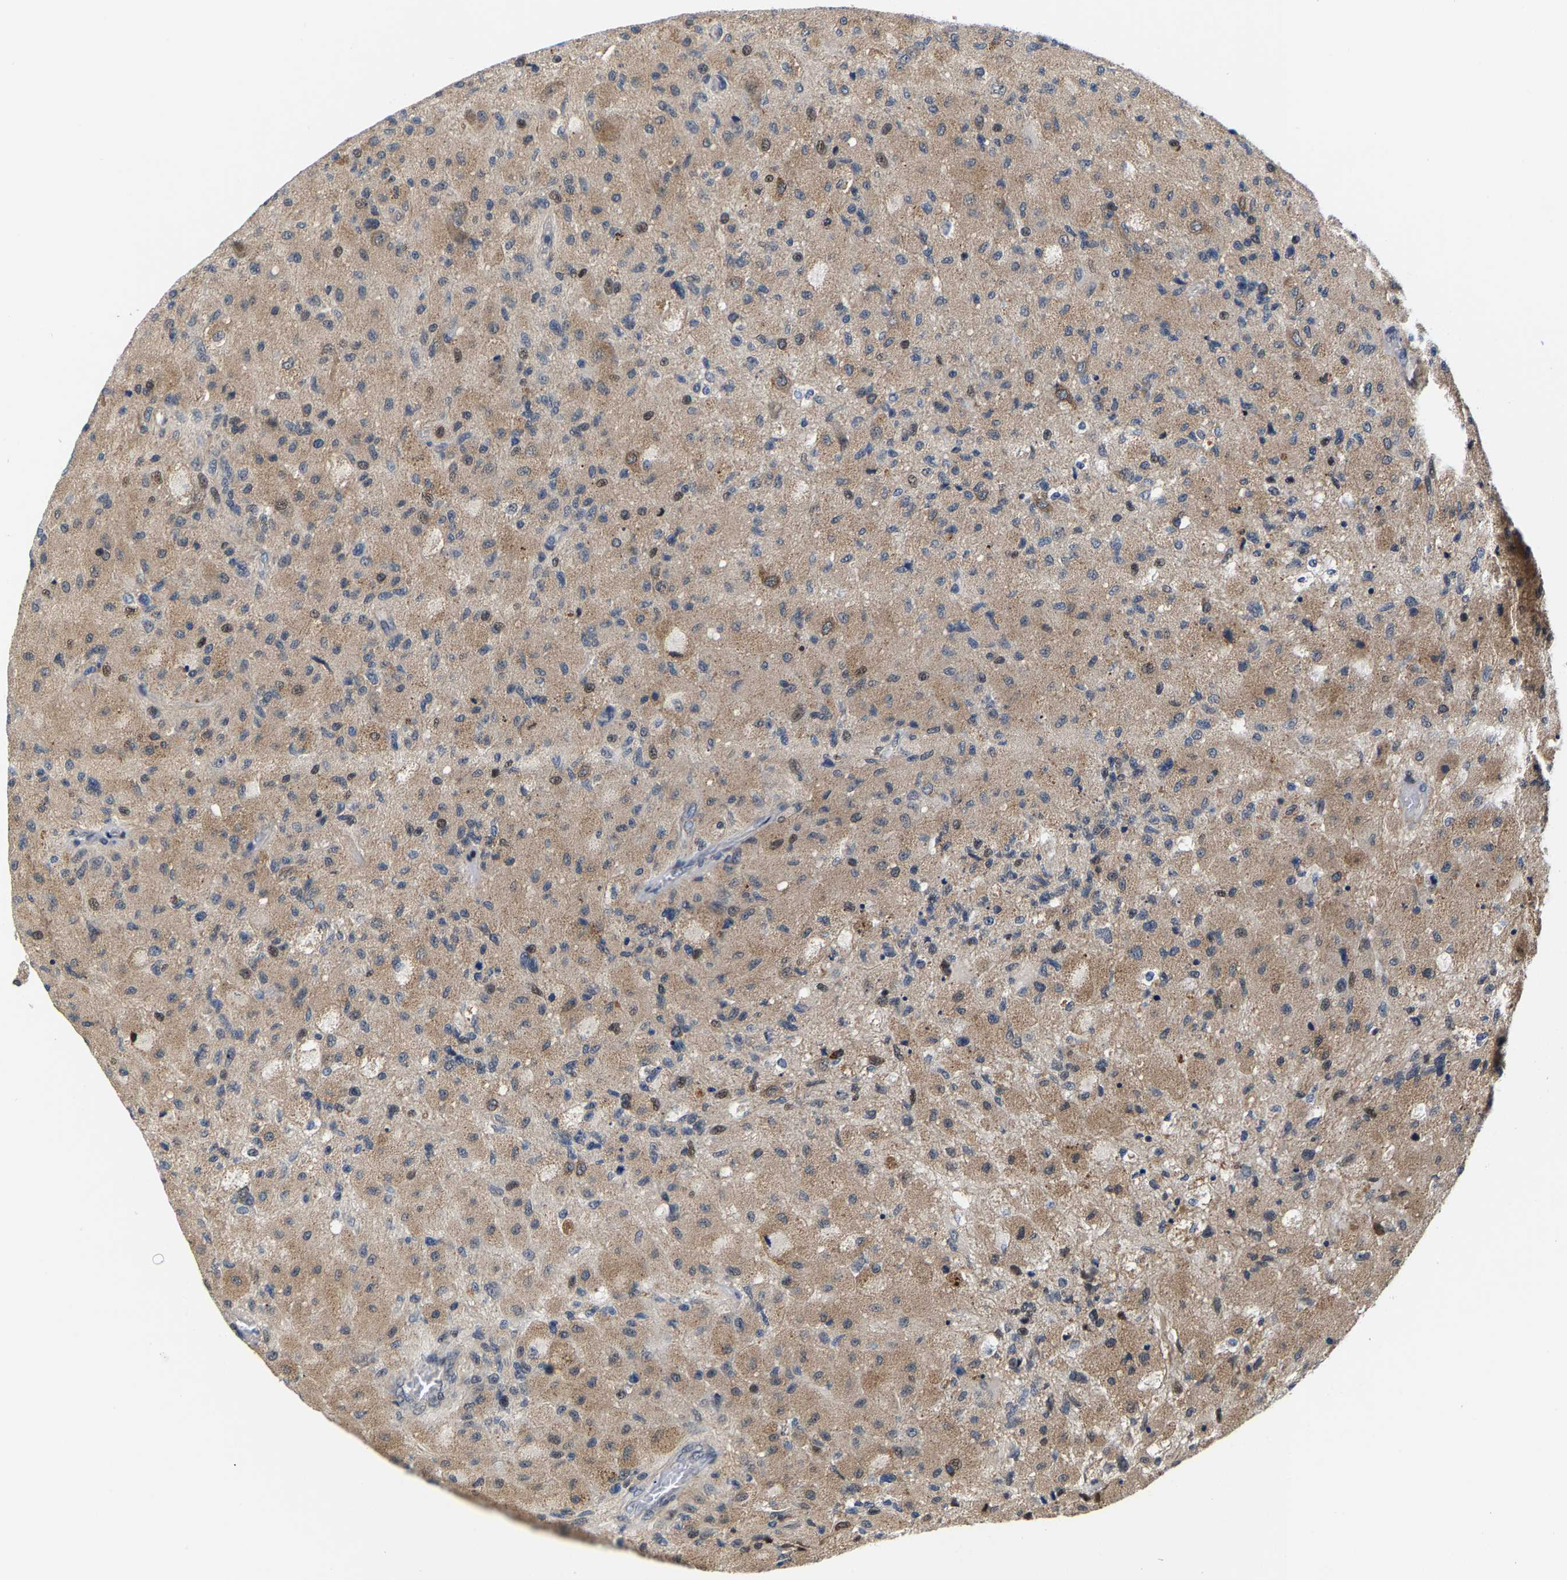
{"staining": {"intensity": "weak", "quantity": "25%-75%", "location": "cytoplasmic/membranous"}, "tissue": "glioma", "cell_type": "Tumor cells", "image_type": "cancer", "snomed": [{"axis": "morphology", "description": "Normal tissue, NOS"}, {"axis": "morphology", "description": "Glioma, malignant, High grade"}, {"axis": "topography", "description": "Cerebral cortex"}], "caption": "Immunohistochemical staining of glioma displays low levels of weak cytoplasmic/membranous staining in approximately 25%-75% of tumor cells. The staining was performed using DAB, with brown indicating positive protein expression. Nuclei are stained blue with hematoxylin.", "gene": "GTPBP10", "patient": {"sex": "male", "age": 77}}